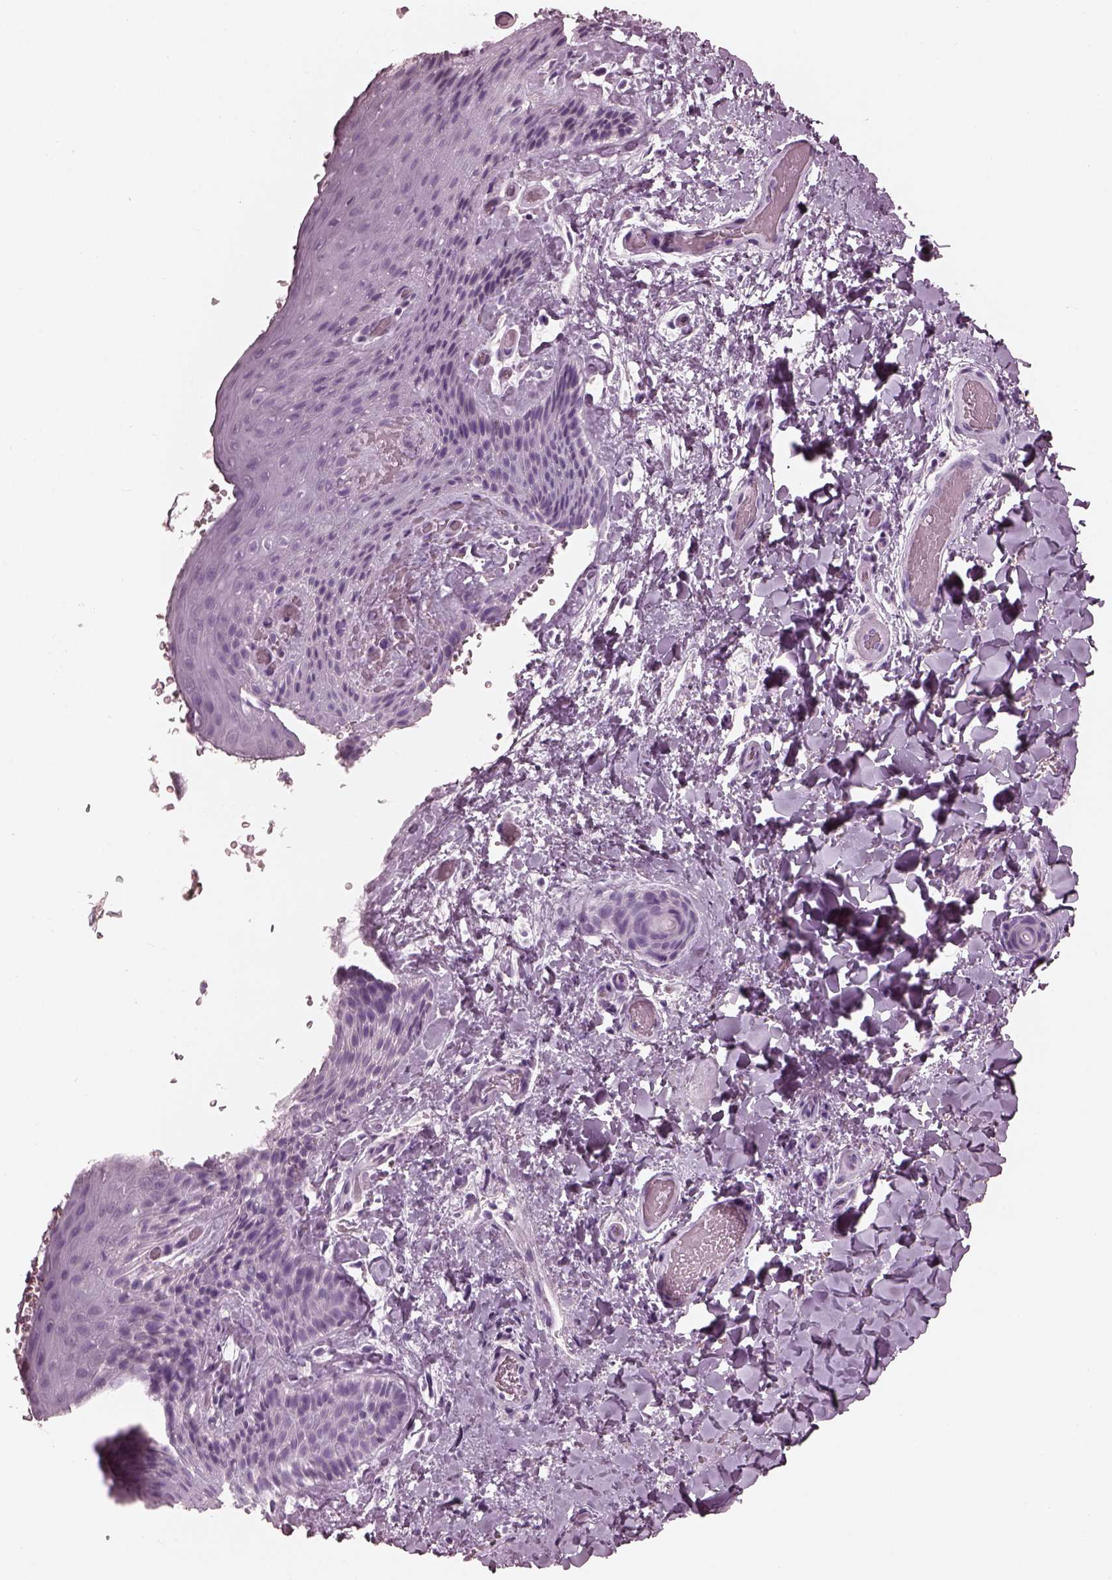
{"staining": {"intensity": "negative", "quantity": "none", "location": "none"}, "tissue": "skin", "cell_type": "Epidermal cells", "image_type": "normal", "snomed": [{"axis": "morphology", "description": "Normal tissue, NOS"}, {"axis": "topography", "description": "Anal"}], "caption": "High power microscopy histopathology image of an immunohistochemistry (IHC) micrograph of normal skin, revealing no significant positivity in epidermal cells.", "gene": "FABP9", "patient": {"sex": "male", "age": 36}}